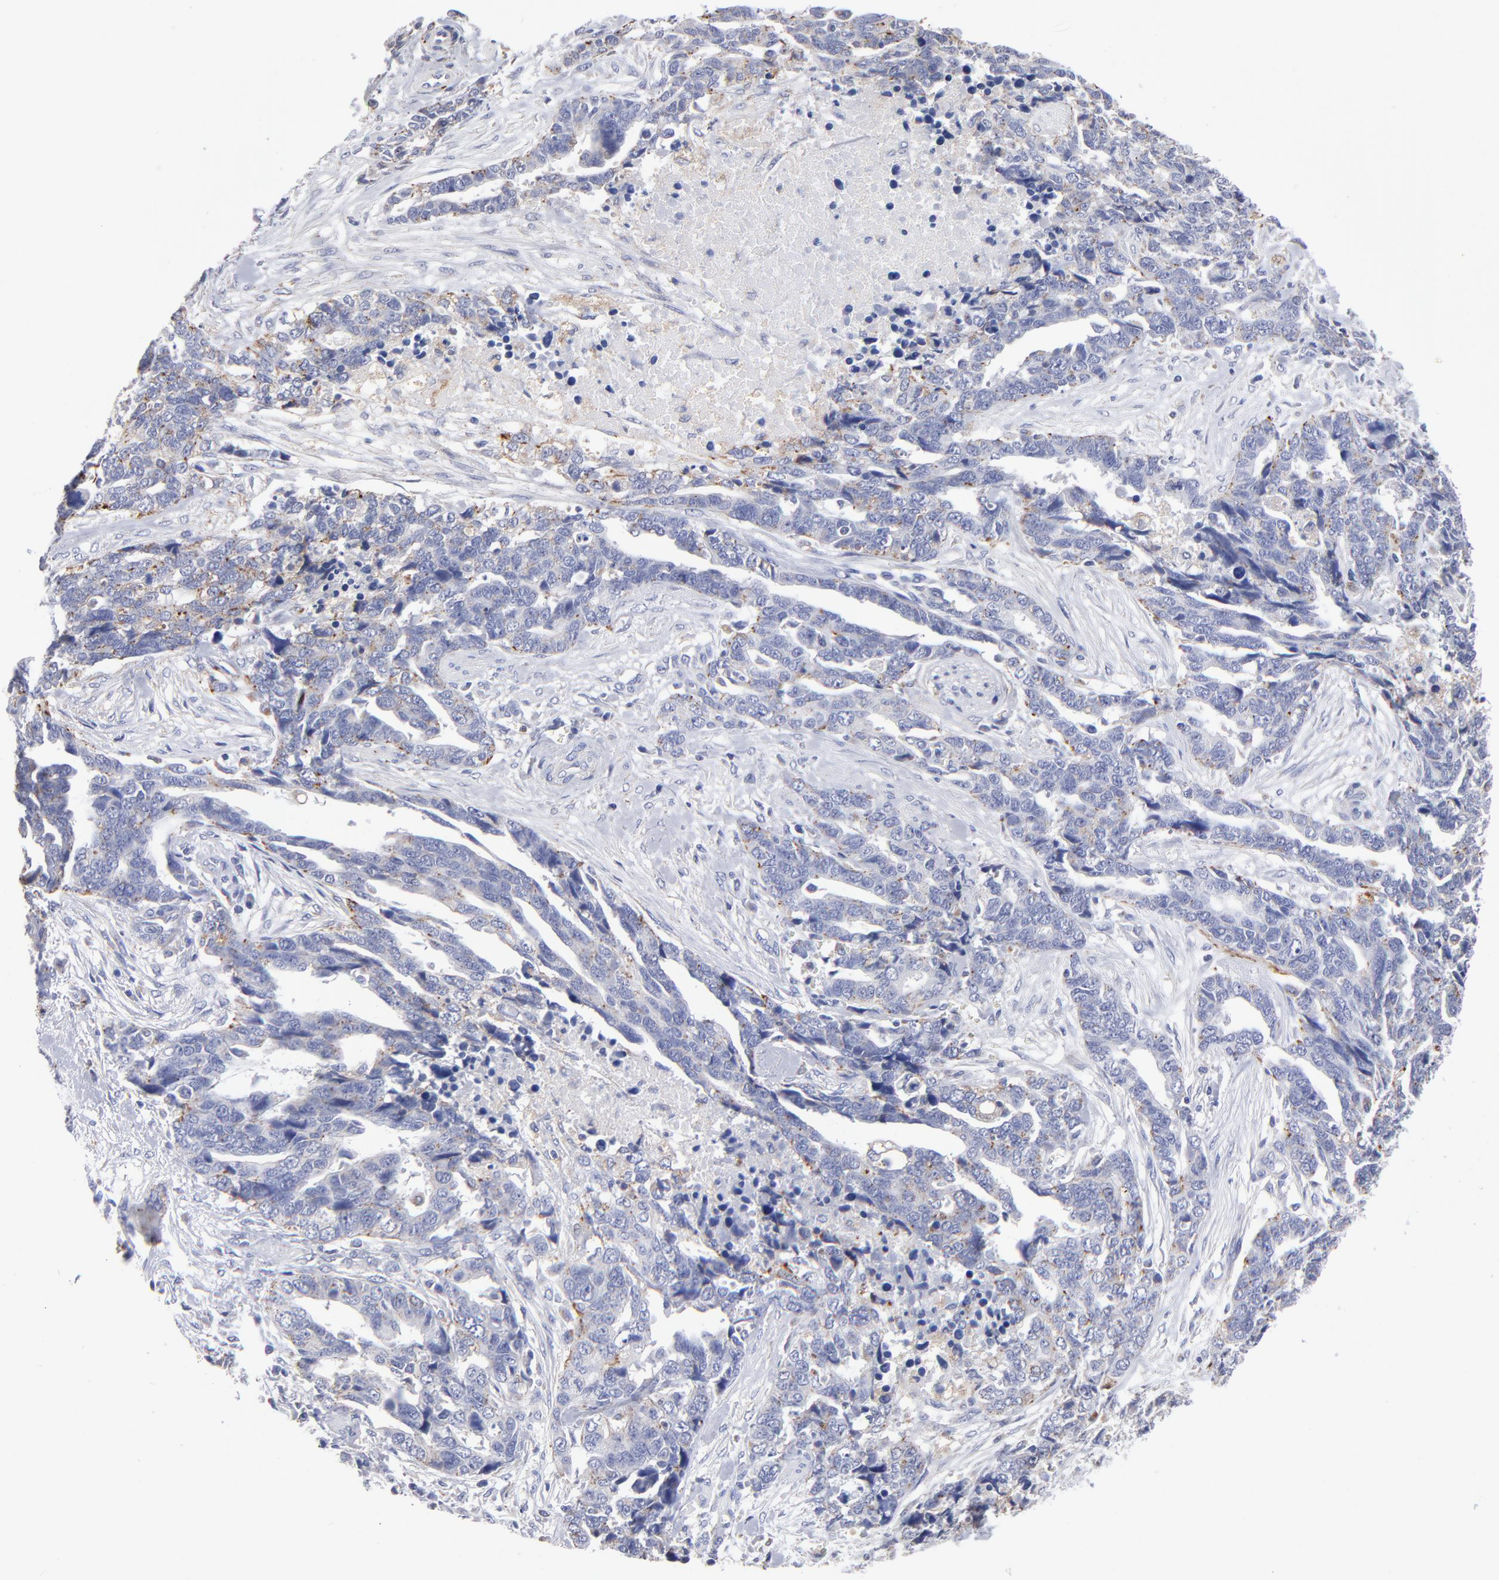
{"staining": {"intensity": "weak", "quantity": "25%-75%", "location": "cytoplasmic/membranous"}, "tissue": "ovarian cancer", "cell_type": "Tumor cells", "image_type": "cancer", "snomed": [{"axis": "morphology", "description": "Normal tissue, NOS"}, {"axis": "morphology", "description": "Cystadenocarcinoma, serous, NOS"}, {"axis": "topography", "description": "Fallopian tube"}, {"axis": "topography", "description": "Ovary"}], "caption": "Brown immunohistochemical staining in human serous cystadenocarcinoma (ovarian) displays weak cytoplasmic/membranous positivity in approximately 25%-75% of tumor cells. (DAB = brown stain, brightfield microscopy at high magnification).", "gene": "RRAGB", "patient": {"sex": "female", "age": 56}}